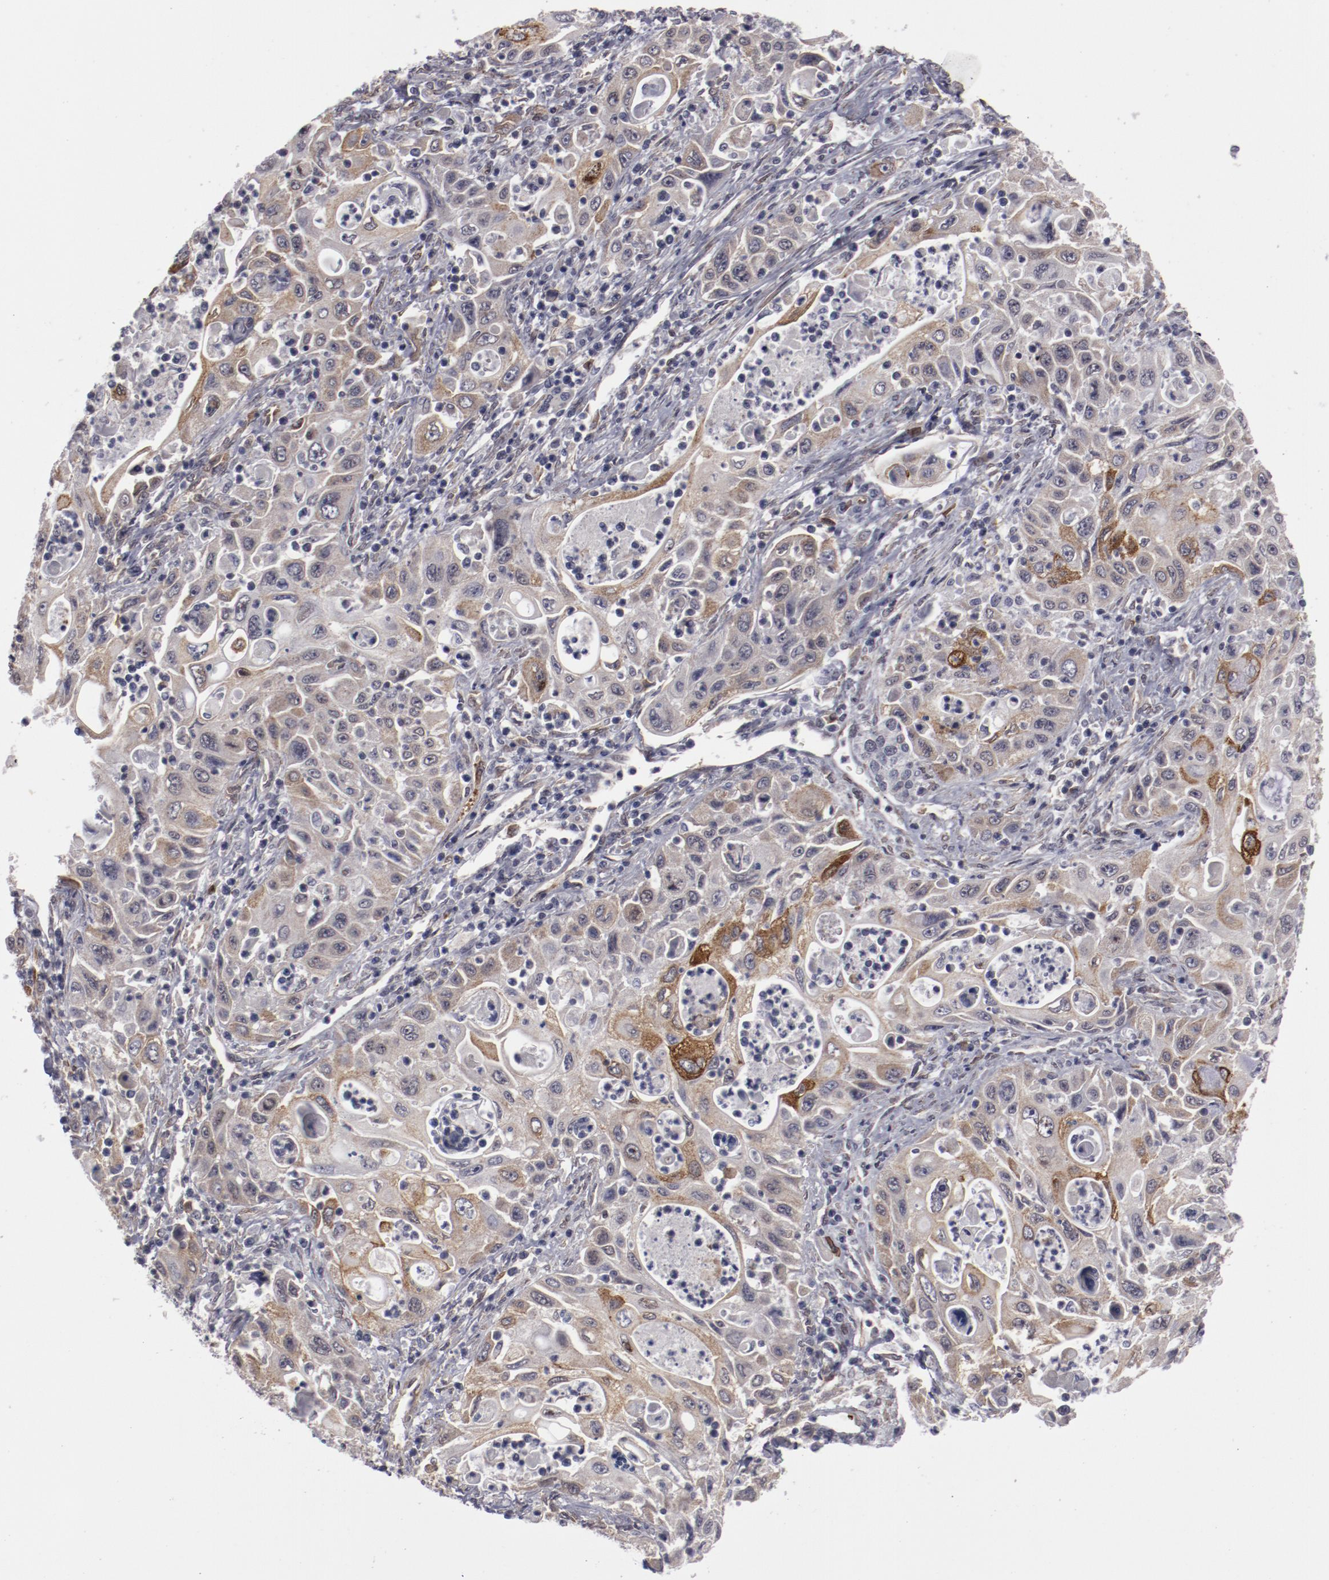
{"staining": {"intensity": "weak", "quantity": "25%-75%", "location": "cytoplasmic/membranous"}, "tissue": "pancreatic cancer", "cell_type": "Tumor cells", "image_type": "cancer", "snomed": [{"axis": "morphology", "description": "Adenocarcinoma, NOS"}, {"axis": "topography", "description": "Pancreas"}], "caption": "DAB immunohistochemical staining of adenocarcinoma (pancreatic) displays weak cytoplasmic/membranous protein positivity in about 25%-75% of tumor cells.", "gene": "LEF1", "patient": {"sex": "male", "age": 70}}